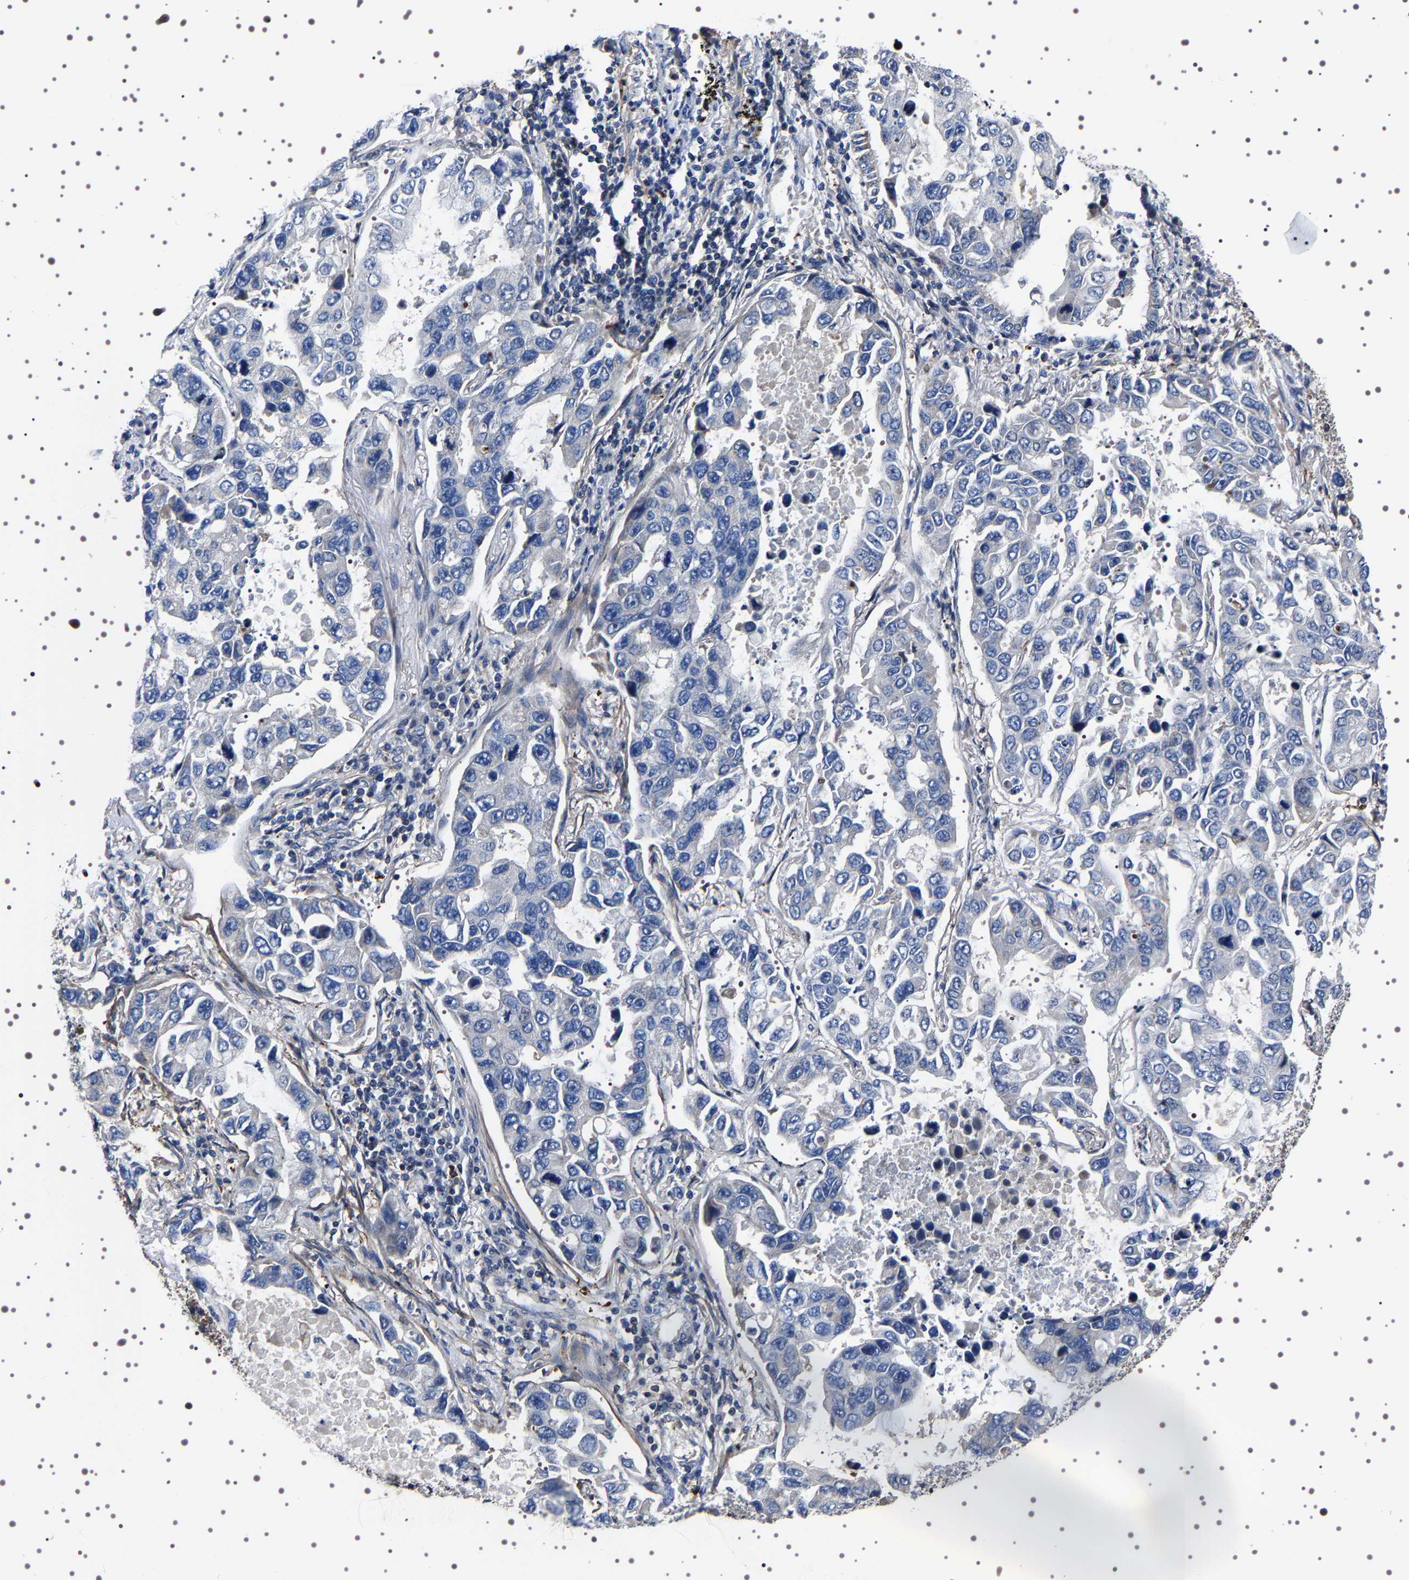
{"staining": {"intensity": "negative", "quantity": "none", "location": "none"}, "tissue": "lung cancer", "cell_type": "Tumor cells", "image_type": "cancer", "snomed": [{"axis": "morphology", "description": "Adenocarcinoma, NOS"}, {"axis": "topography", "description": "Lung"}], "caption": "IHC histopathology image of lung cancer (adenocarcinoma) stained for a protein (brown), which shows no positivity in tumor cells.", "gene": "WDR1", "patient": {"sex": "male", "age": 64}}